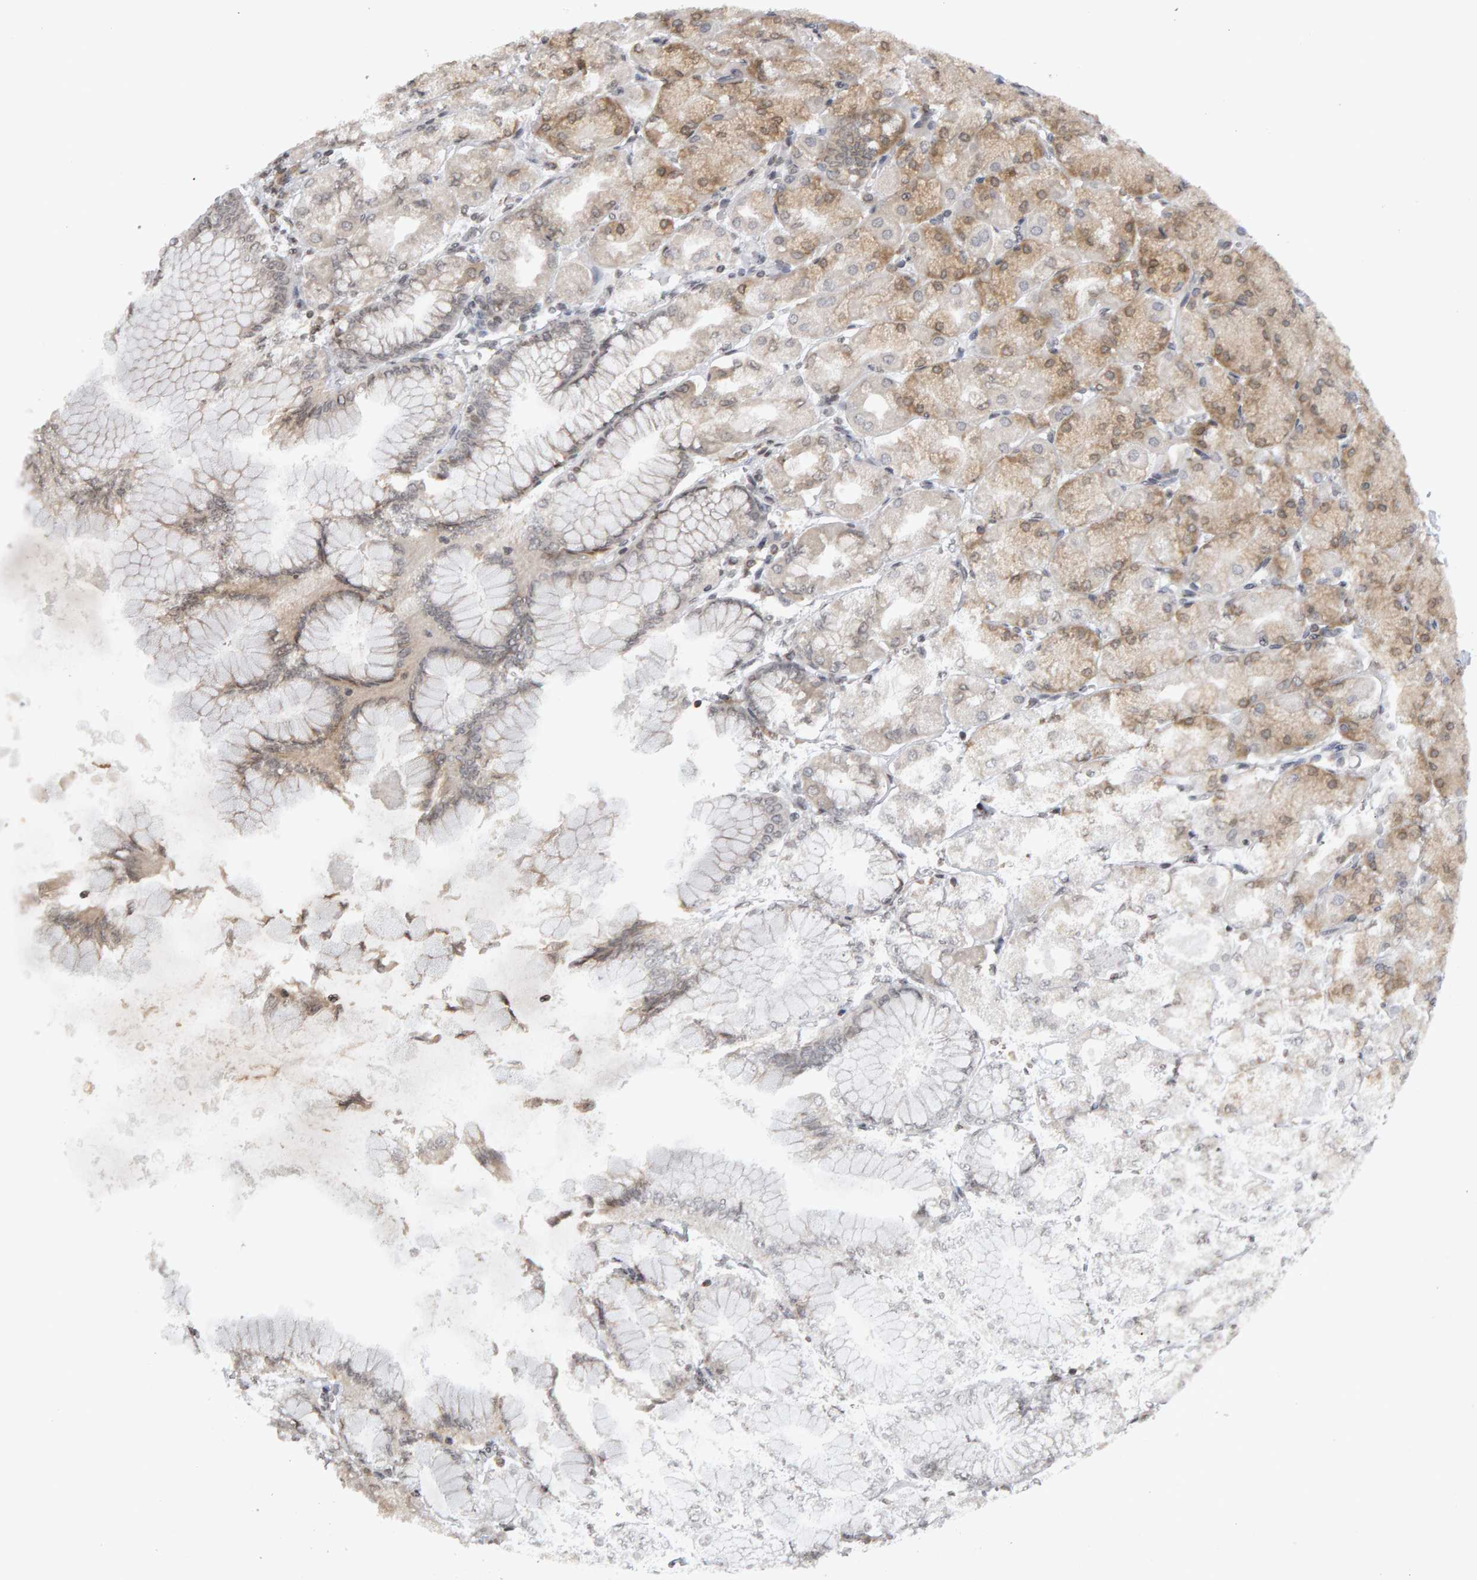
{"staining": {"intensity": "weak", "quantity": "25%-75%", "location": "cytoplasmic/membranous,nuclear"}, "tissue": "stomach", "cell_type": "Glandular cells", "image_type": "normal", "snomed": [{"axis": "morphology", "description": "Normal tissue, NOS"}, {"axis": "topography", "description": "Stomach, upper"}], "caption": "Immunohistochemistry (IHC) image of unremarkable human stomach stained for a protein (brown), which displays low levels of weak cytoplasmic/membranous,nuclear expression in about 25%-75% of glandular cells.", "gene": "TRAM1", "patient": {"sex": "female", "age": 56}}